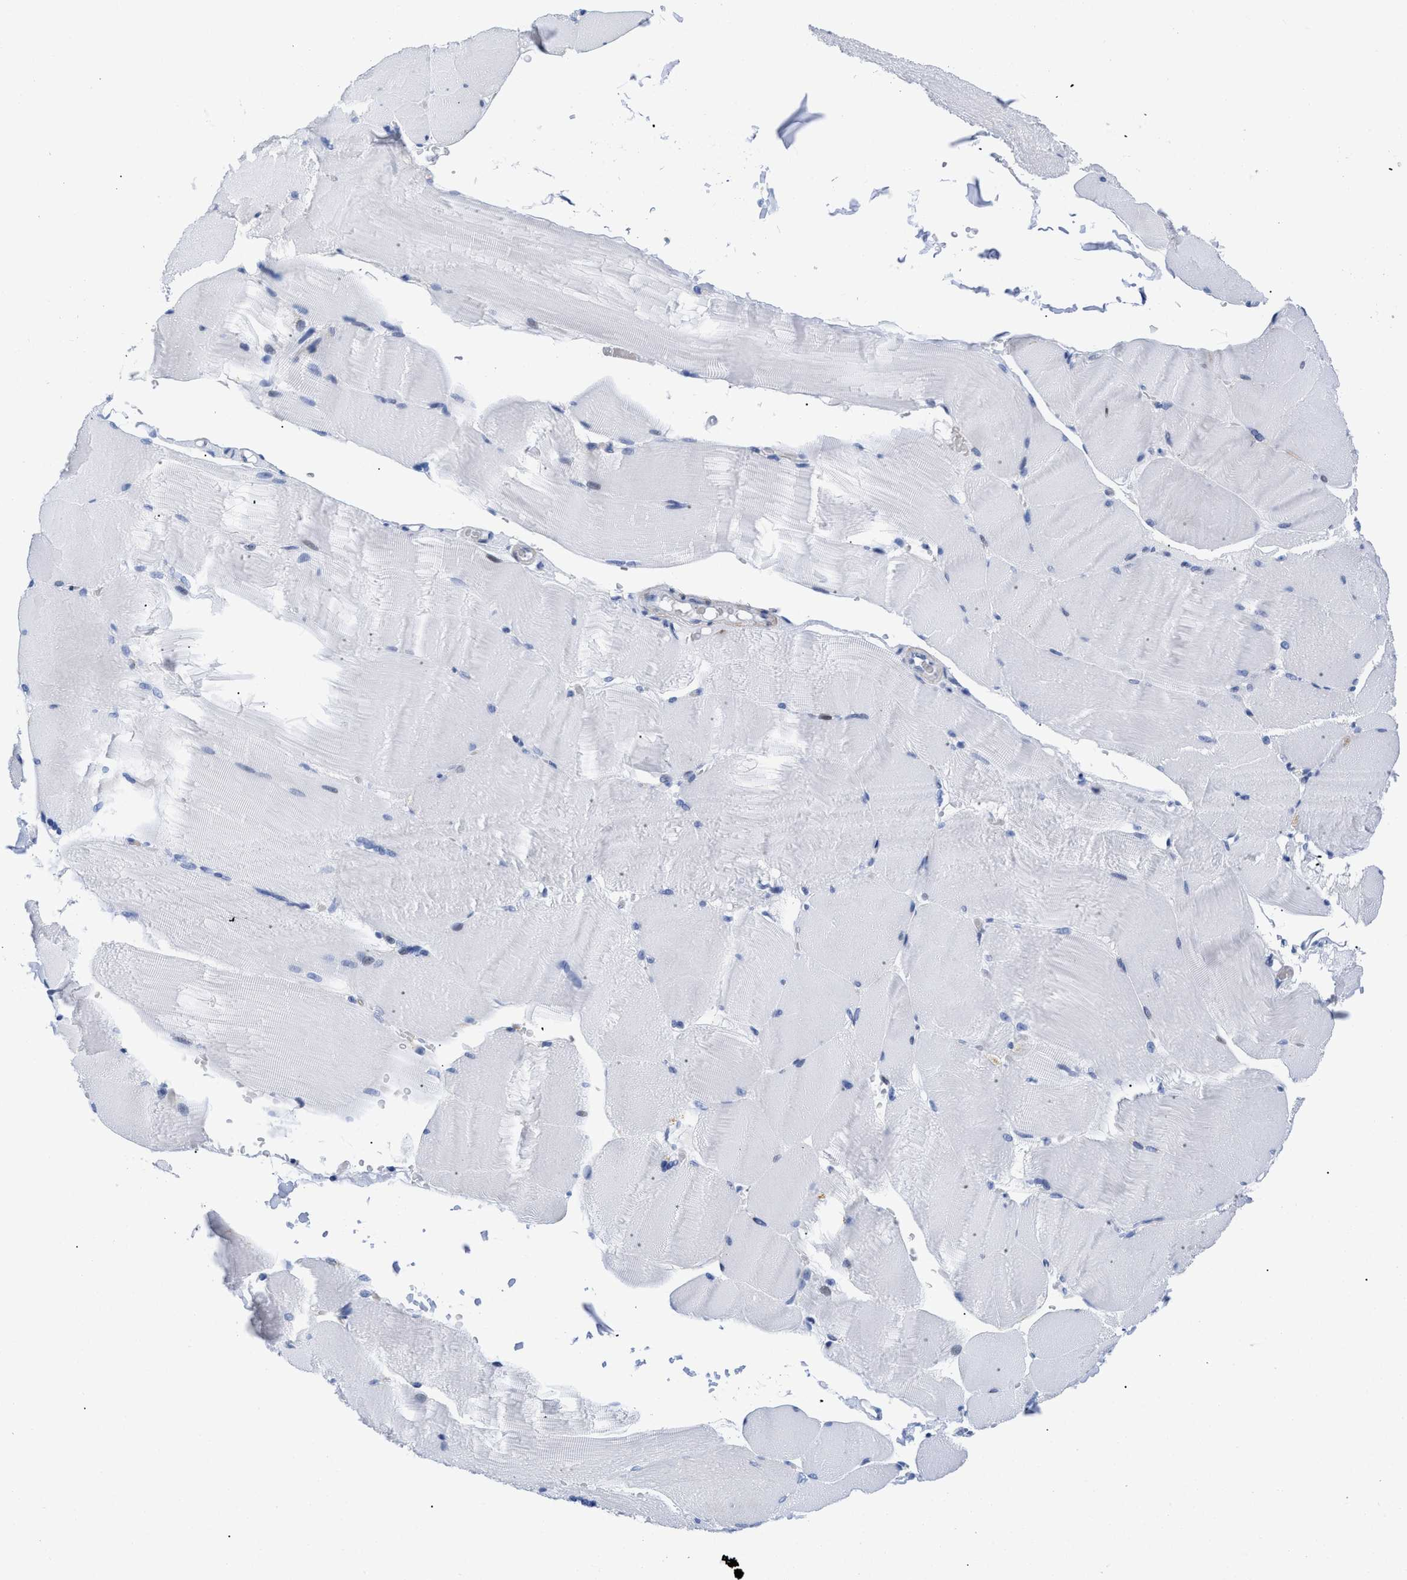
{"staining": {"intensity": "negative", "quantity": "none", "location": "none"}, "tissue": "skeletal muscle", "cell_type": "Myocytes", "image_type": "normal", "snomed": [{"axis": "morphology", "description": "Normal tissue, NOS"}, {"axis": "topography", "description": "Skin"}, {"axis": "topography", "description": "Skeletal muscle"}], "caption": "This is an IHC image of unremarkable skeletal muscle. There is no expression in myocytes.", "gene": "DUSP26", "patient": {"sex": "male", "age": 83}}